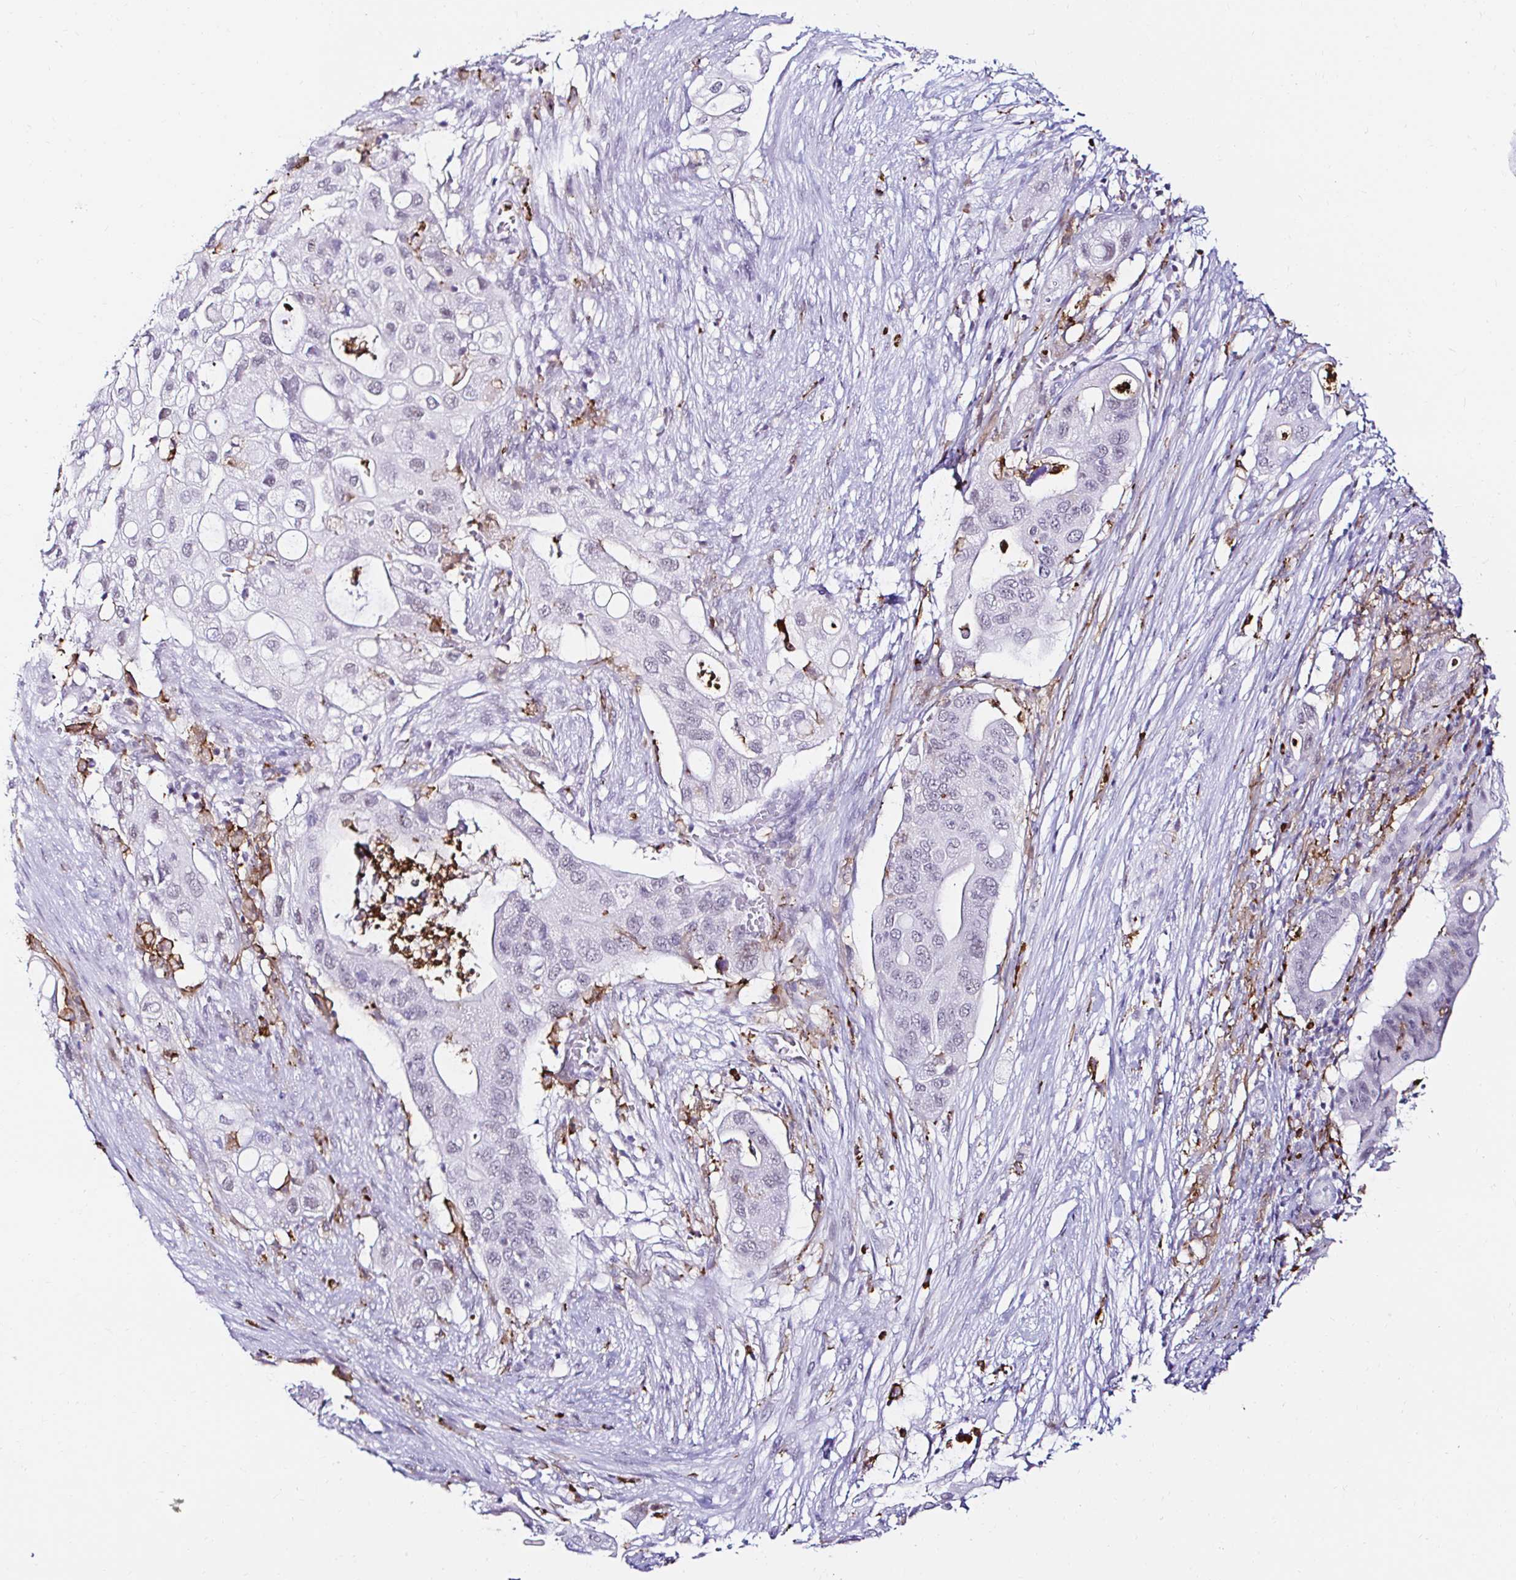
{"staining": {"intensity": "negative", "quantity": "none", "location": "none"}, "tissue": "pancreatic cancer", "cell_type": "Tumor cells", "image_type": "cancer", "snomed": [{"axis": "morphology", "description": "Adenocarcinoma, NOS"}, {"axis": "topography", "description": "Pancreas"}], "caption": "Image shows no protein positivity in tumor cells of adenocarcinoma (pancreatic) tissue. Brightfield microscopy of IHC stained with DAB (3,3'-diaminobenzidine) (brown) and hematoxylin (blue), captured at high magnification.", "gene": "CYBB", "patient": {"sex": "female", "age": 72}}